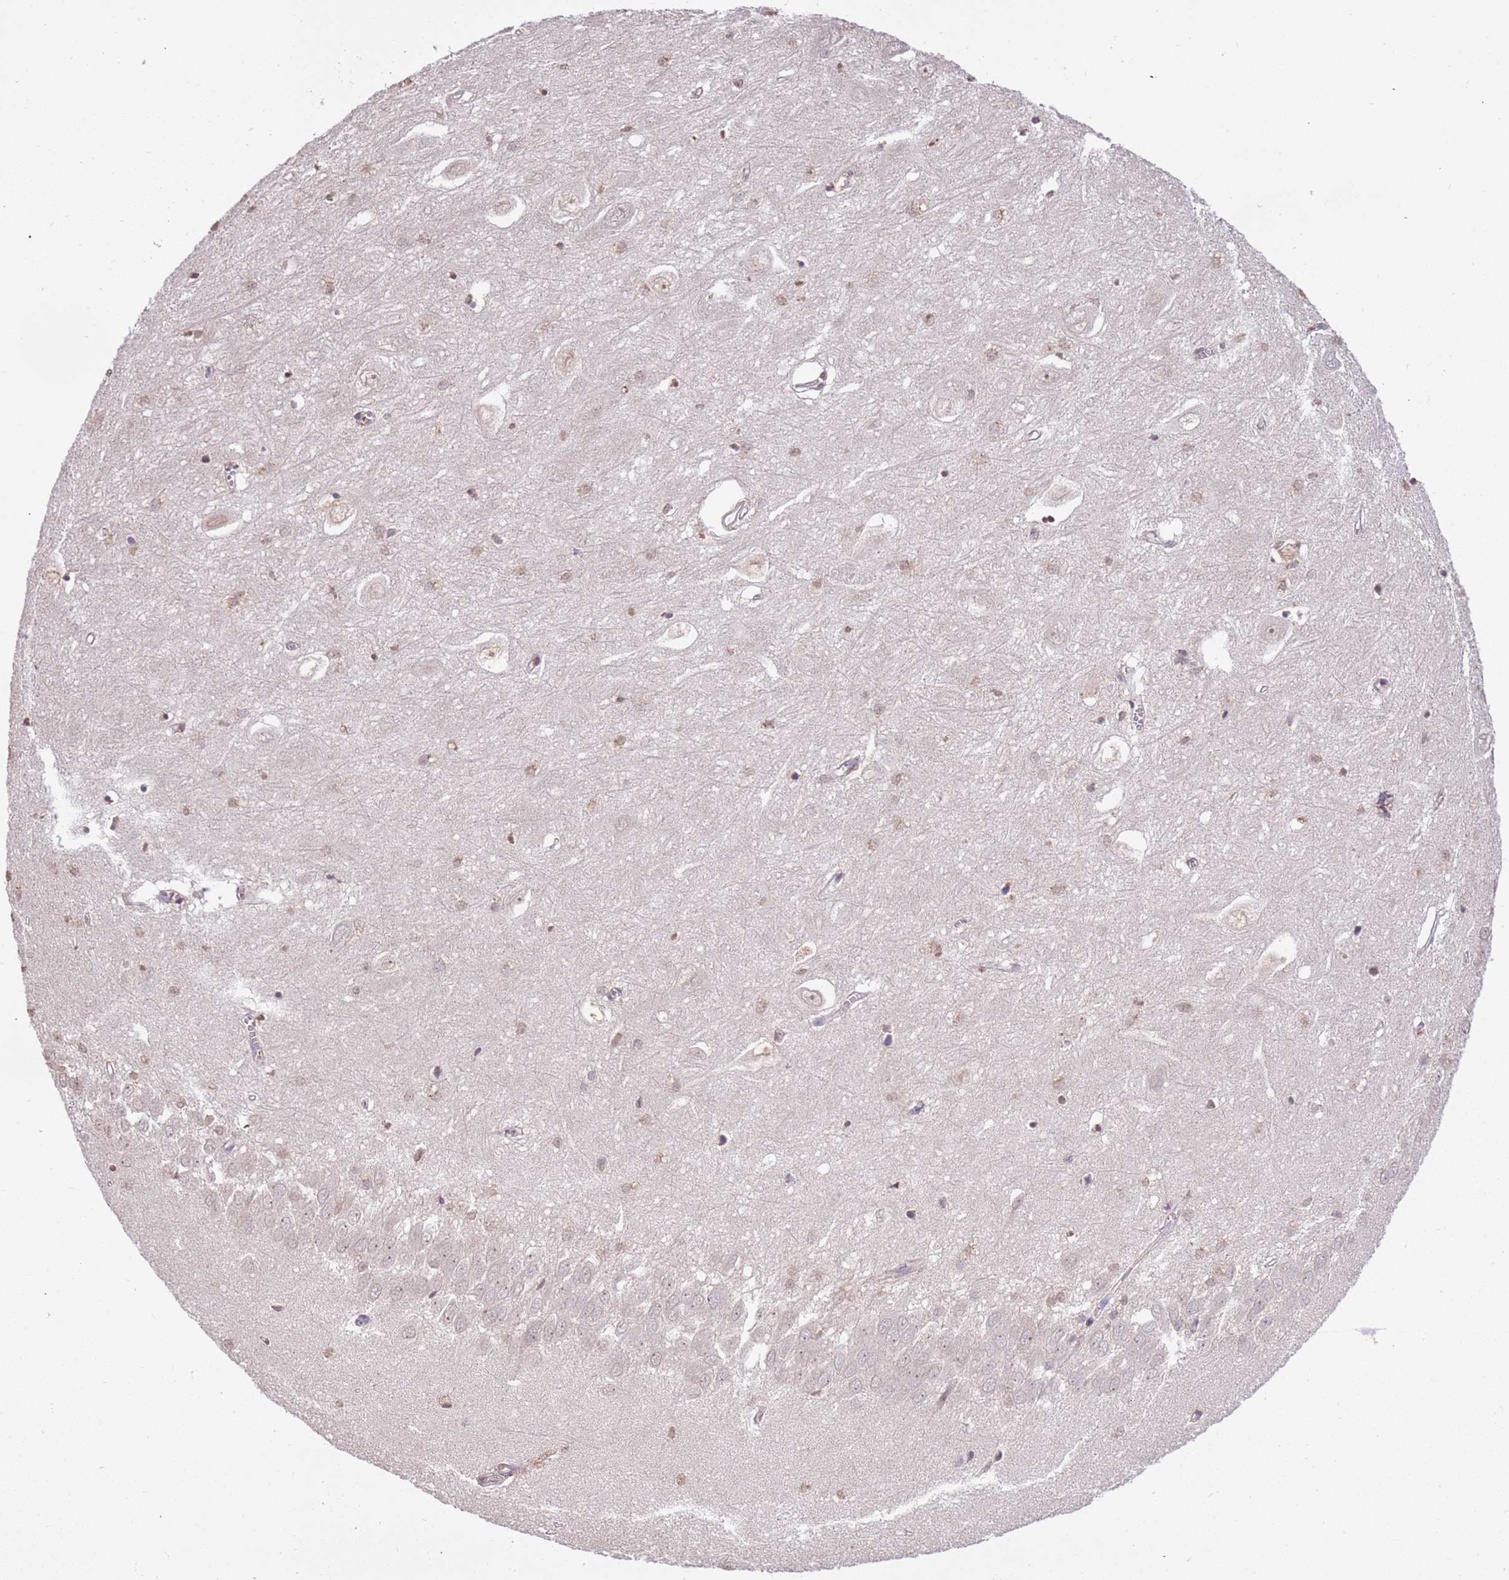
{"staining": {"intensity": "weak", "quantity": "25%-75%", "location": "nuclear"}, "tissue": "hippocampus", "cell_type": "Glial cells", "image_type": "normal", "snomed": [{"axis": "morphology", "description": "Normal tissue, NOS"}, {"axis": "topography", "description": "Hippocampus"}], "caption": "Glial cells reveal low levels of weak nuclear expression in approximately 25%-75% of cells in unremarkable hippocampus. Immunohistochemistry (ihc) stains the protein of interest in brown and the nuclei are stained blue.", "gene": "SLC16A4", "patient": {"sex": "female", "age": 64}}